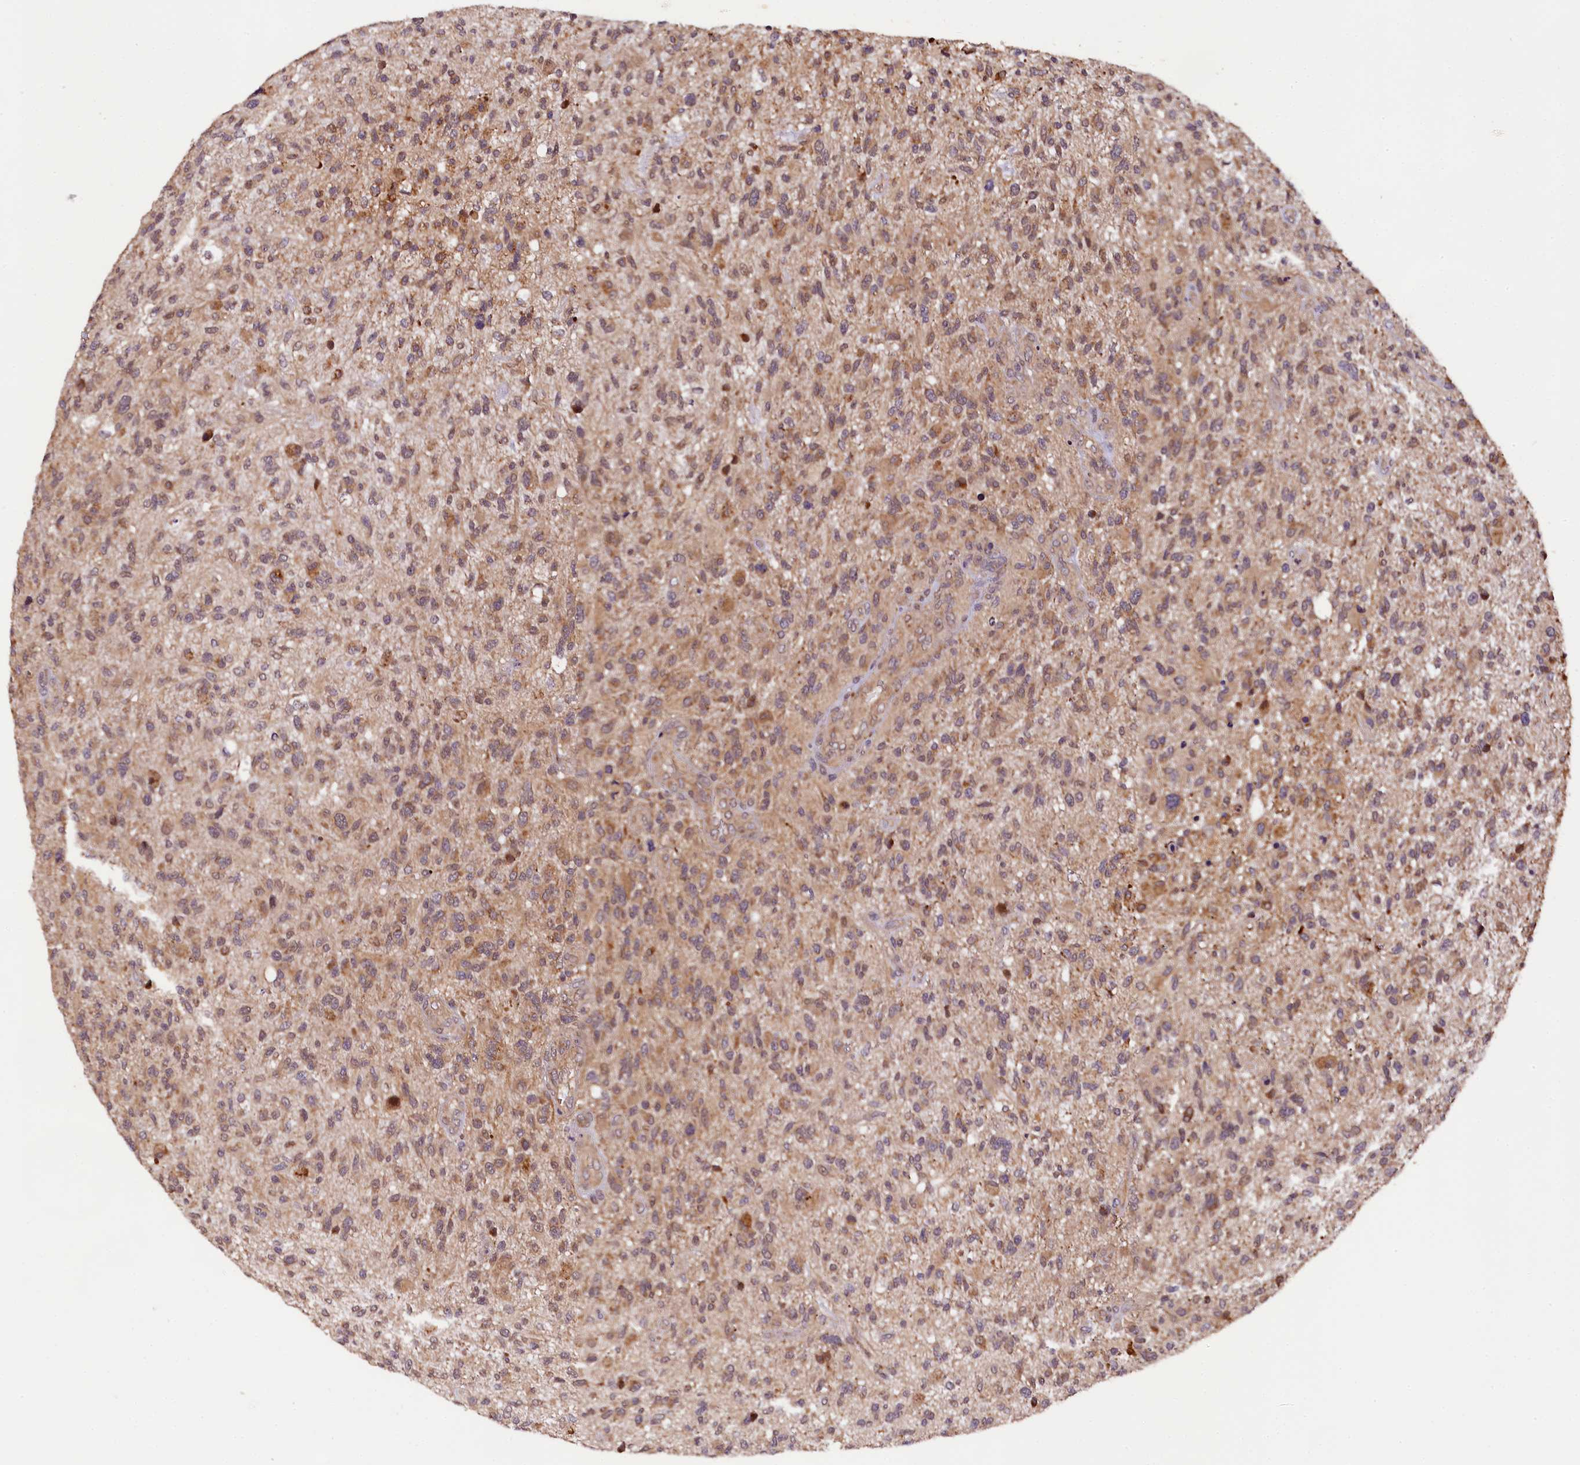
{"staining": {"intensity": "moderate", "quantity": "25%-75%", "location": "cytoplasmic/membranous"}, "tissue": "glioma", "cell_type": "Tumor cells", "image_type": "cancer", "snomed": [{"axis": "morphology", "description": "Glioma, malignant, High grade"}, {"axis": "topography", "description": "Brain"}], "caption": "Brown immunohistochemical staining in human malignant high-grade glioma demonstrates moderate cytoplasmic/membranous staining in approximately 25%-75% of tumor cells.", "gene": "DOHH", "patient": {"sex": "male", "age": 47}}